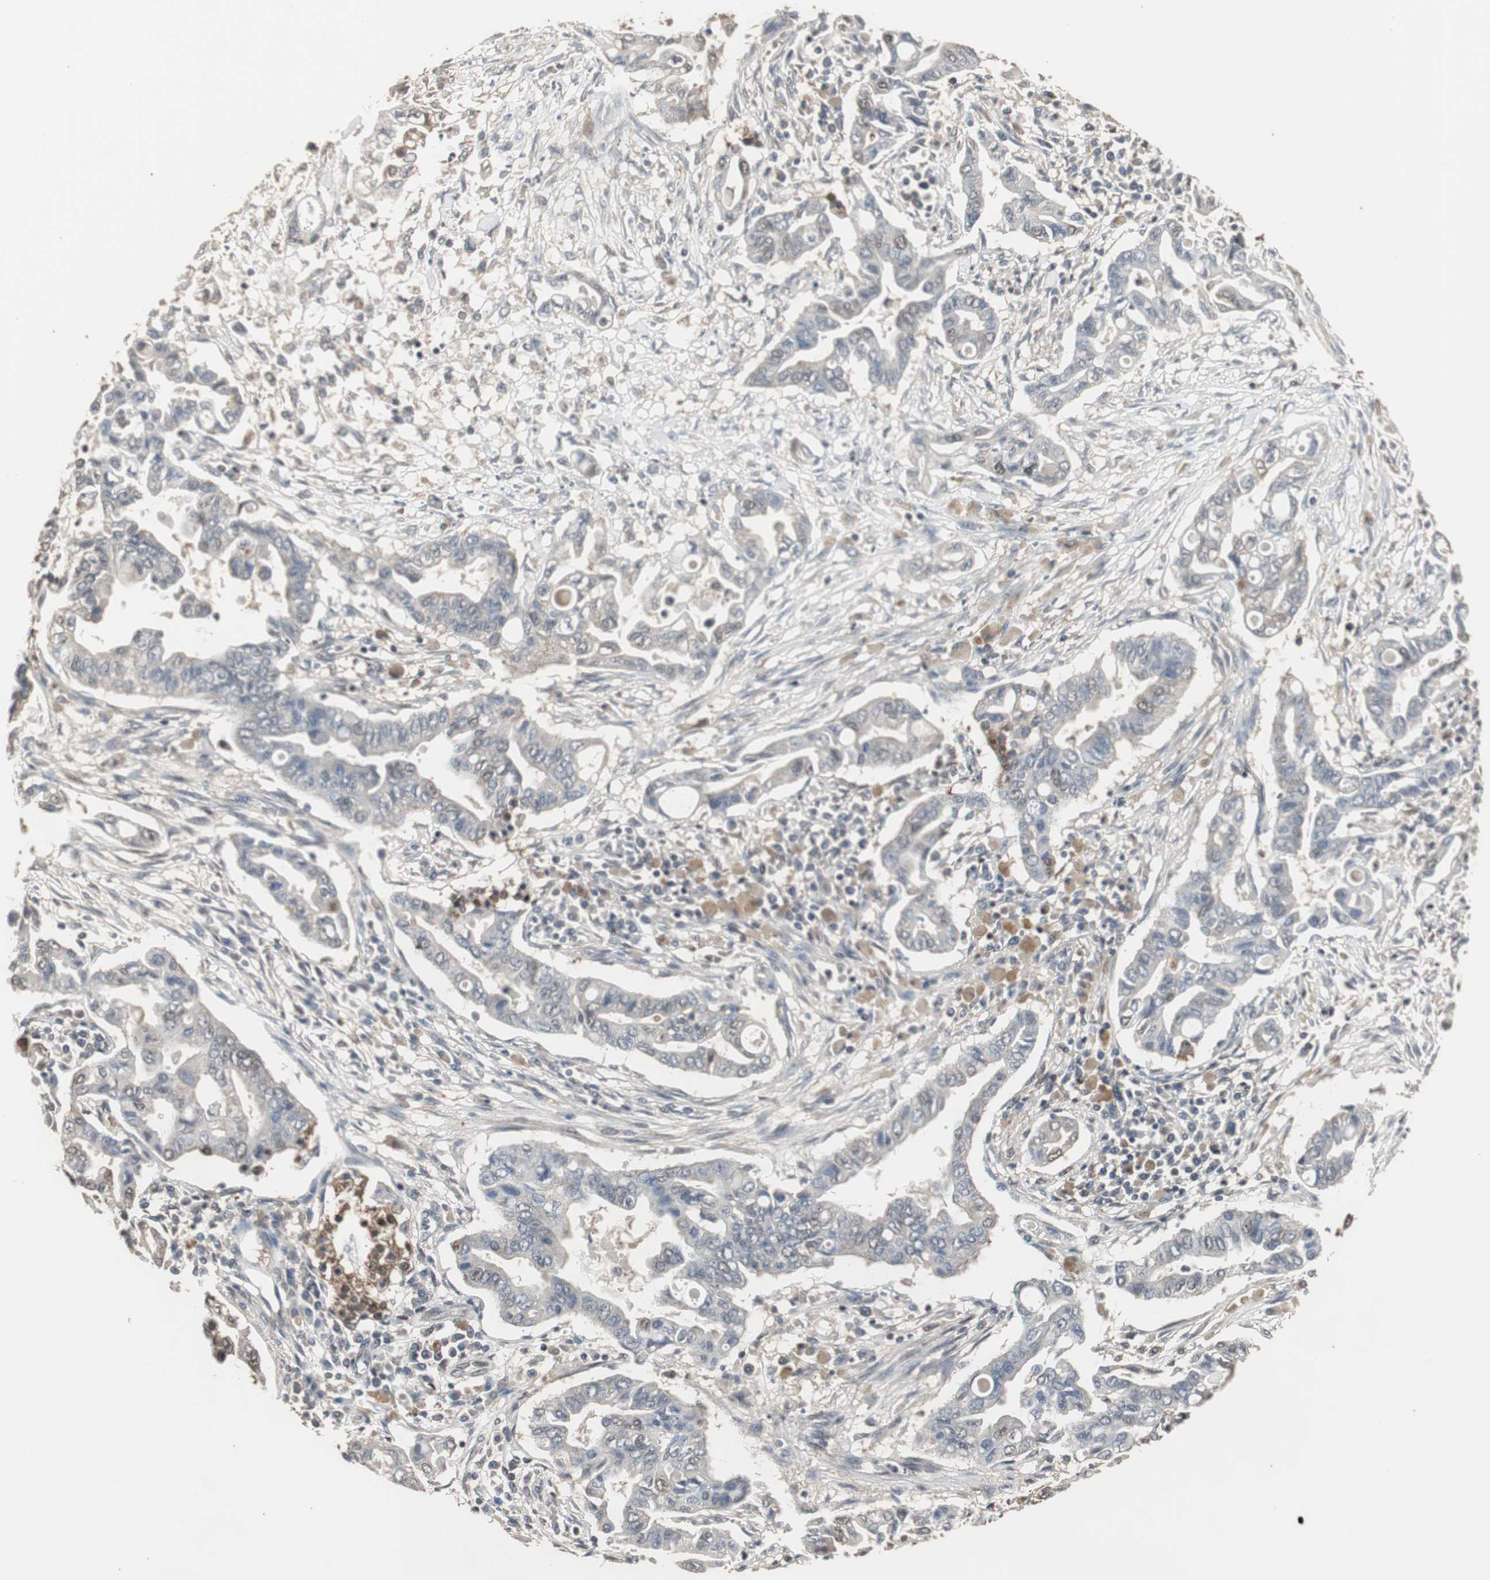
{"staining": {"intensity": "weak", "quantity": "<25%", "location": "cytoplasmic/membranous"}, "tissue": "pancreatic cancer", "cell_type": "Tumor cells", "image_type": "cancer", "snomed": [{"axis": "morphology", "description": "Adenocarcinoma, NOS"}, {"axis": "topography", "description": "Pancreas"}], "caption": "IHC image of neoplastic tissue: adenocarcinoma (pancreatic) stained with DAB shows no significant protein positivity in tumor cells.", "gene": "HPRT1", "patient": {"sex": "female", "age": 57}}